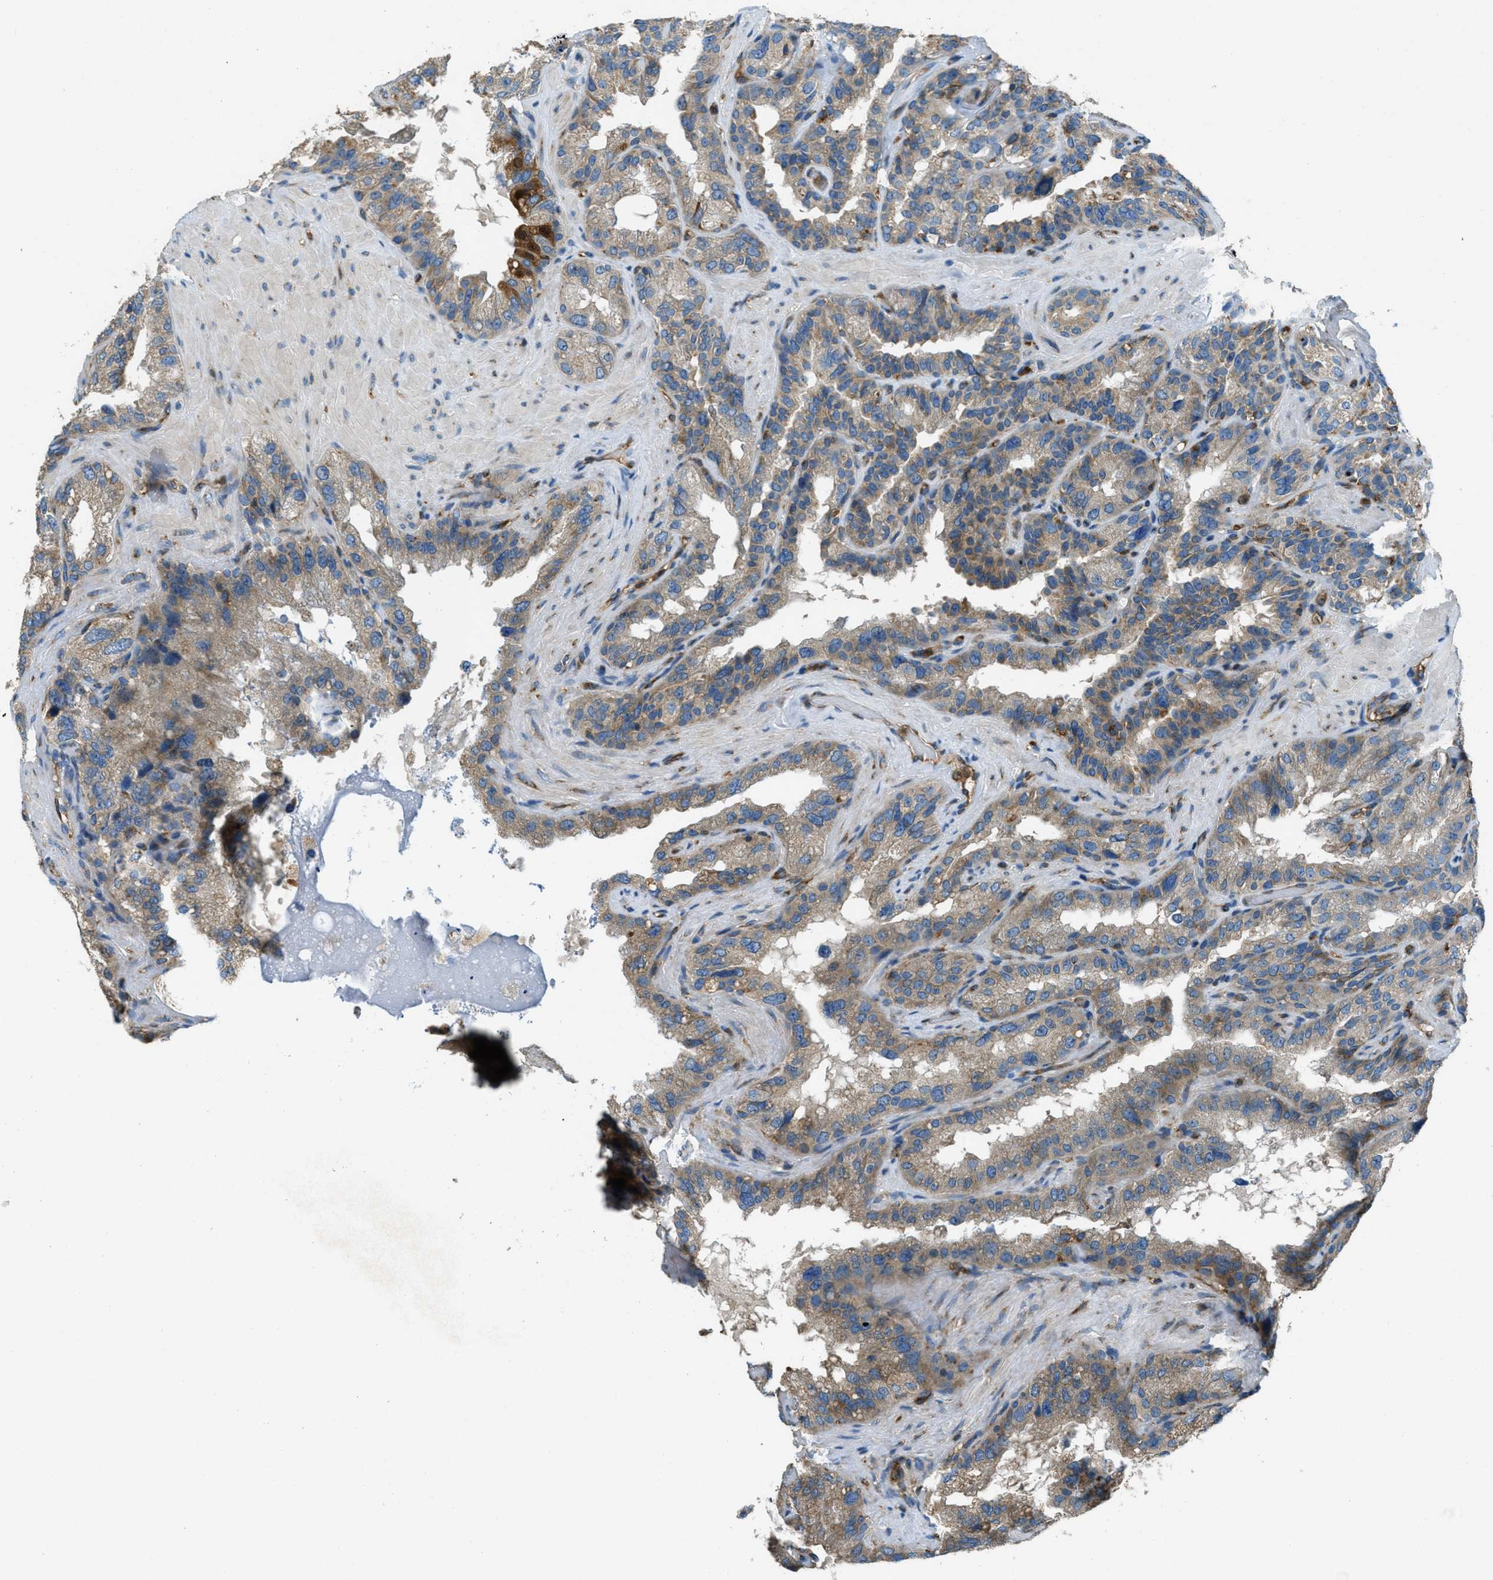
{"staining": {"intensity": "weak", "quantity": ">75%", "location": "cytoplasmic/membranous"}, "tissue": "seminal vesicle", "cell_type": "Glandular cells", "image_type": "normal", "snomed": [{"axis": "morphology", "description": "Normal tissue, NOS"}, {"axis": "topography", "description": "Seminal veicle"}], "caption": "A histopathology image of human seminal vesicle stained for a protein reveals weak cytoplasmic/membranous brown staining in glandular cells.", "gene": "GIMAP8", "patient": {"sex": "male", "age": 68}}